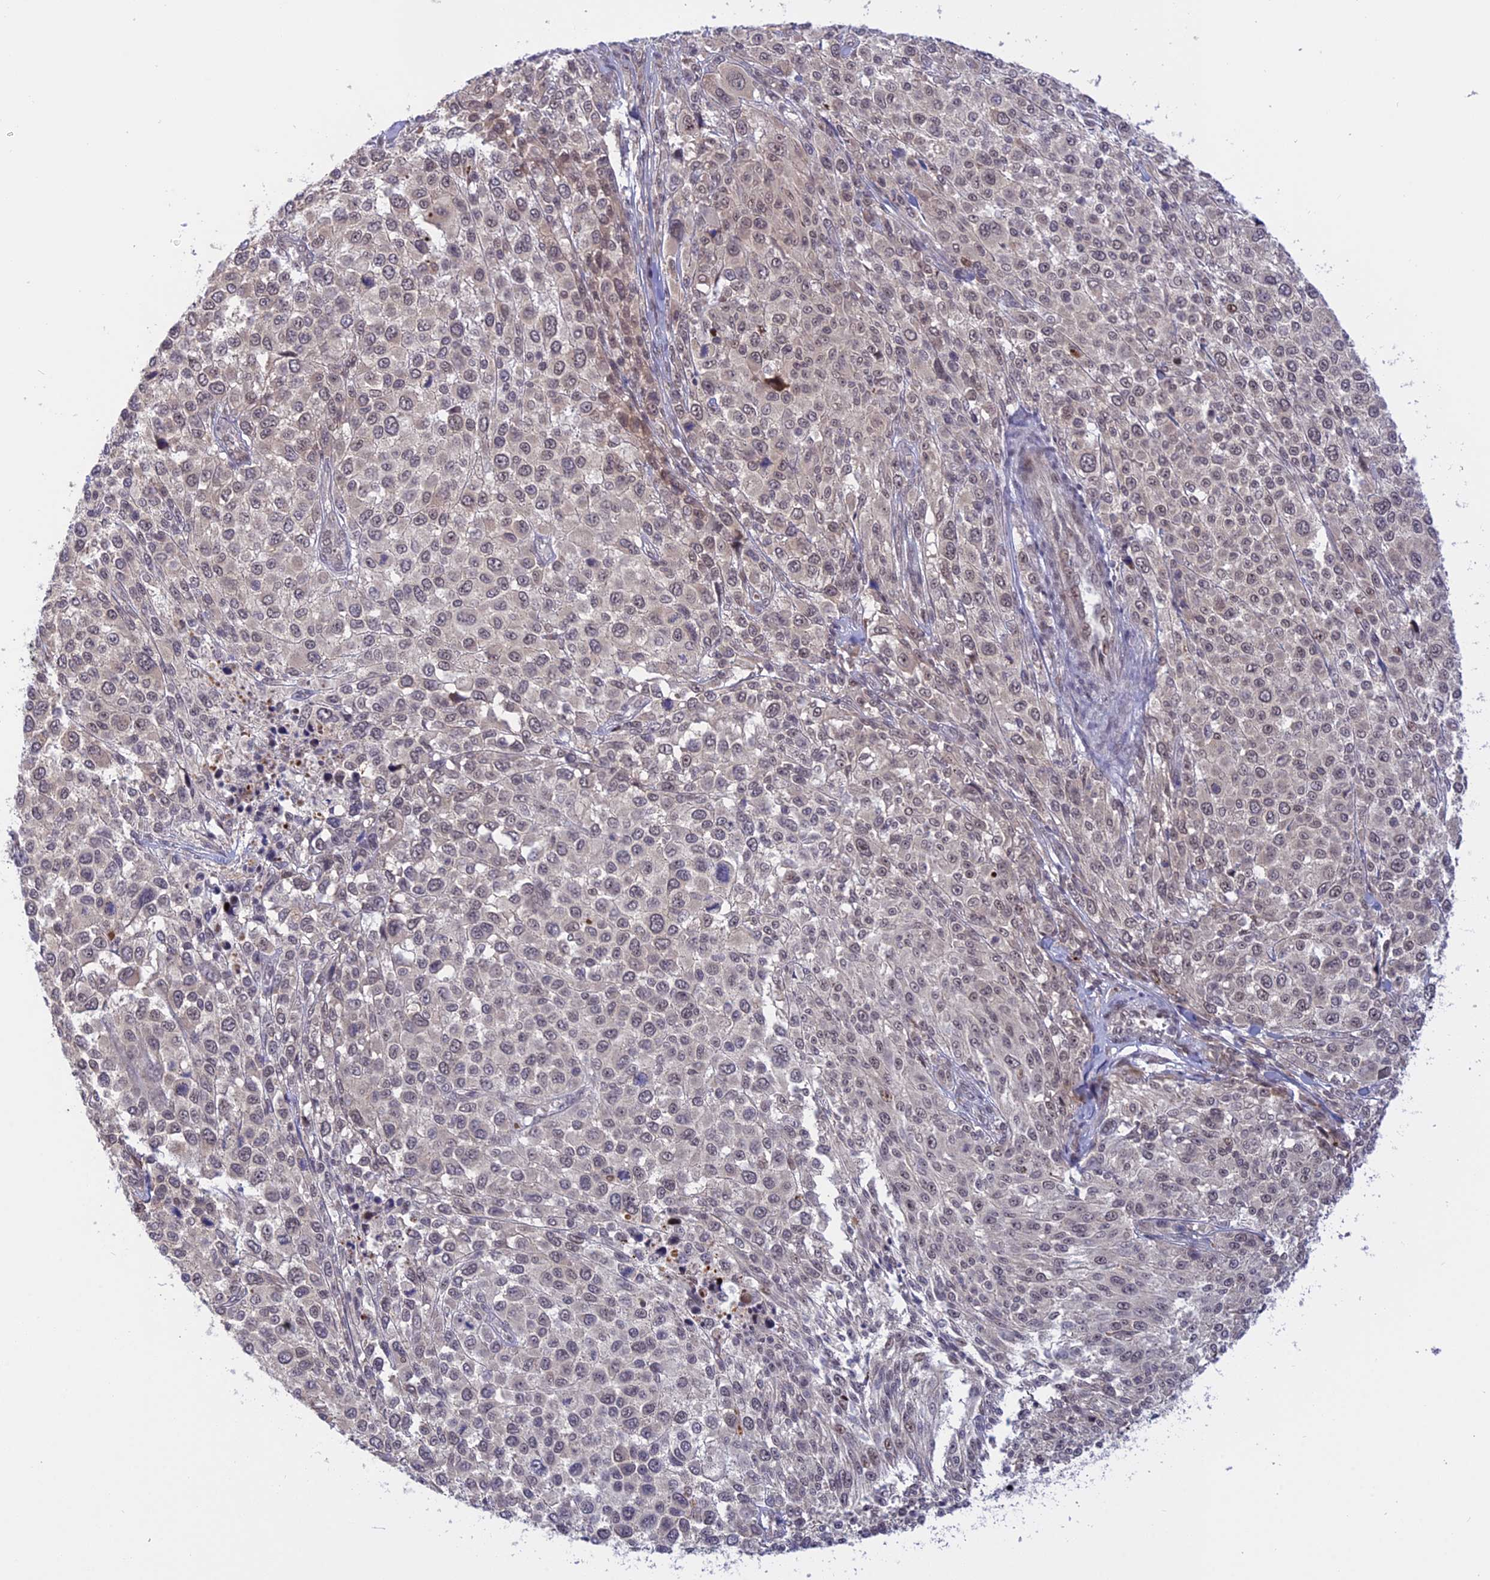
{"staining": {"intensity": "moderate", "quantity": "25%-75%", "location": "nuclear"}, "tissue": "melanoma", "cell_type": "Tumor cells", "image_type": "cancer", "snomed": [{"axis": "morphology", "description": "Malignant melanoma, NOS"}, {"axis": "topography", "description": "Skin of trunk"}], "caption": "Melanoma stained for a protein (brown) exhibits moderate nuclear positive positivity in approximately 25%-75% of tumor cells.", "gene": "POLR2C", "patient": {"sex": "male", "age": 71}}